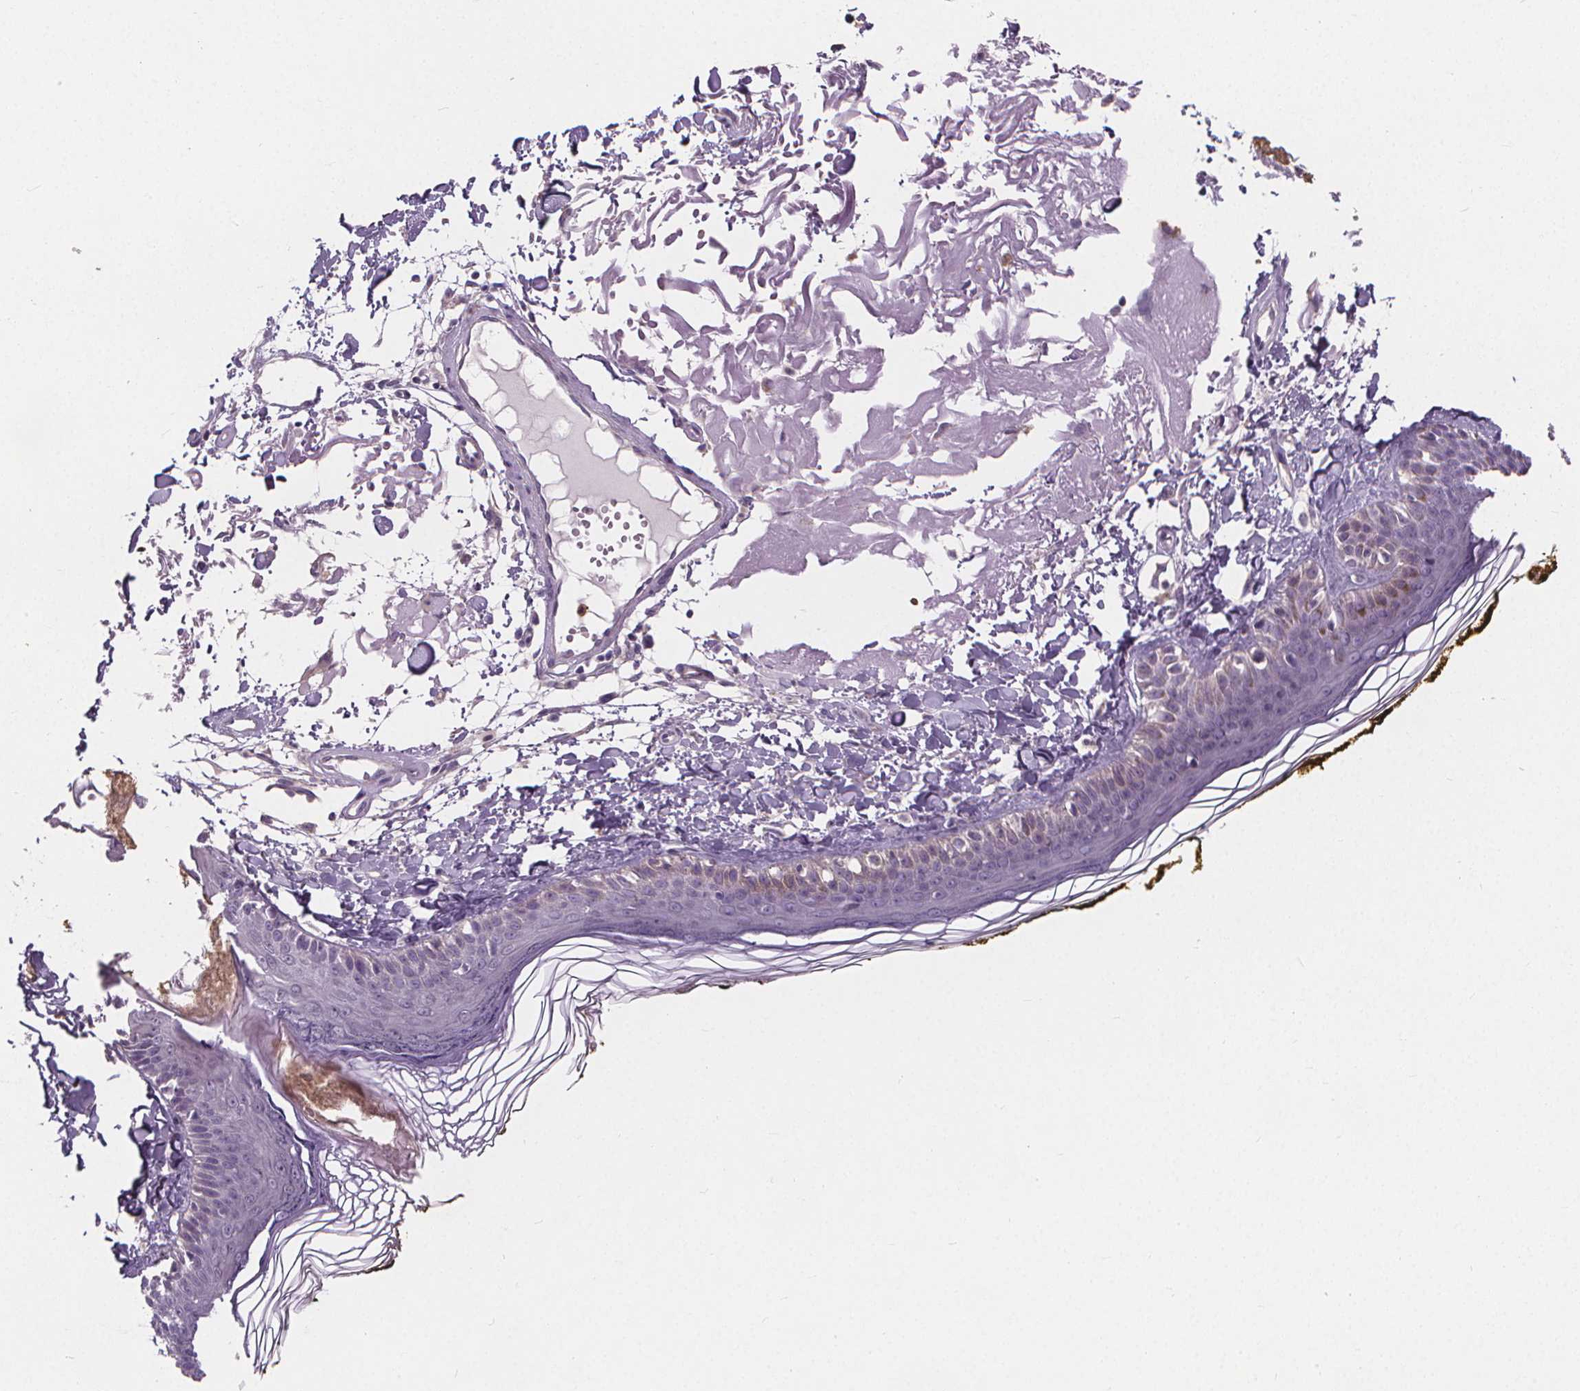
{"staining": {"intensity": "negative", "quantity": "none", "location": "none"}, "tissue": "skin", "cell_type": "Fibroblasts", "image_type": "normal", "snomed": [{"axis": "morphology", "description": "Normal tissue, NOS"}, {"axis": "topography", "description": "Skin"}], "caption": "DAB immunohistochemical staining of unremarkable skin reveals no significant staining in fibroblasts.", "gene": "ATP6V1D", "patient": {"sex": "male", "age": 76}}